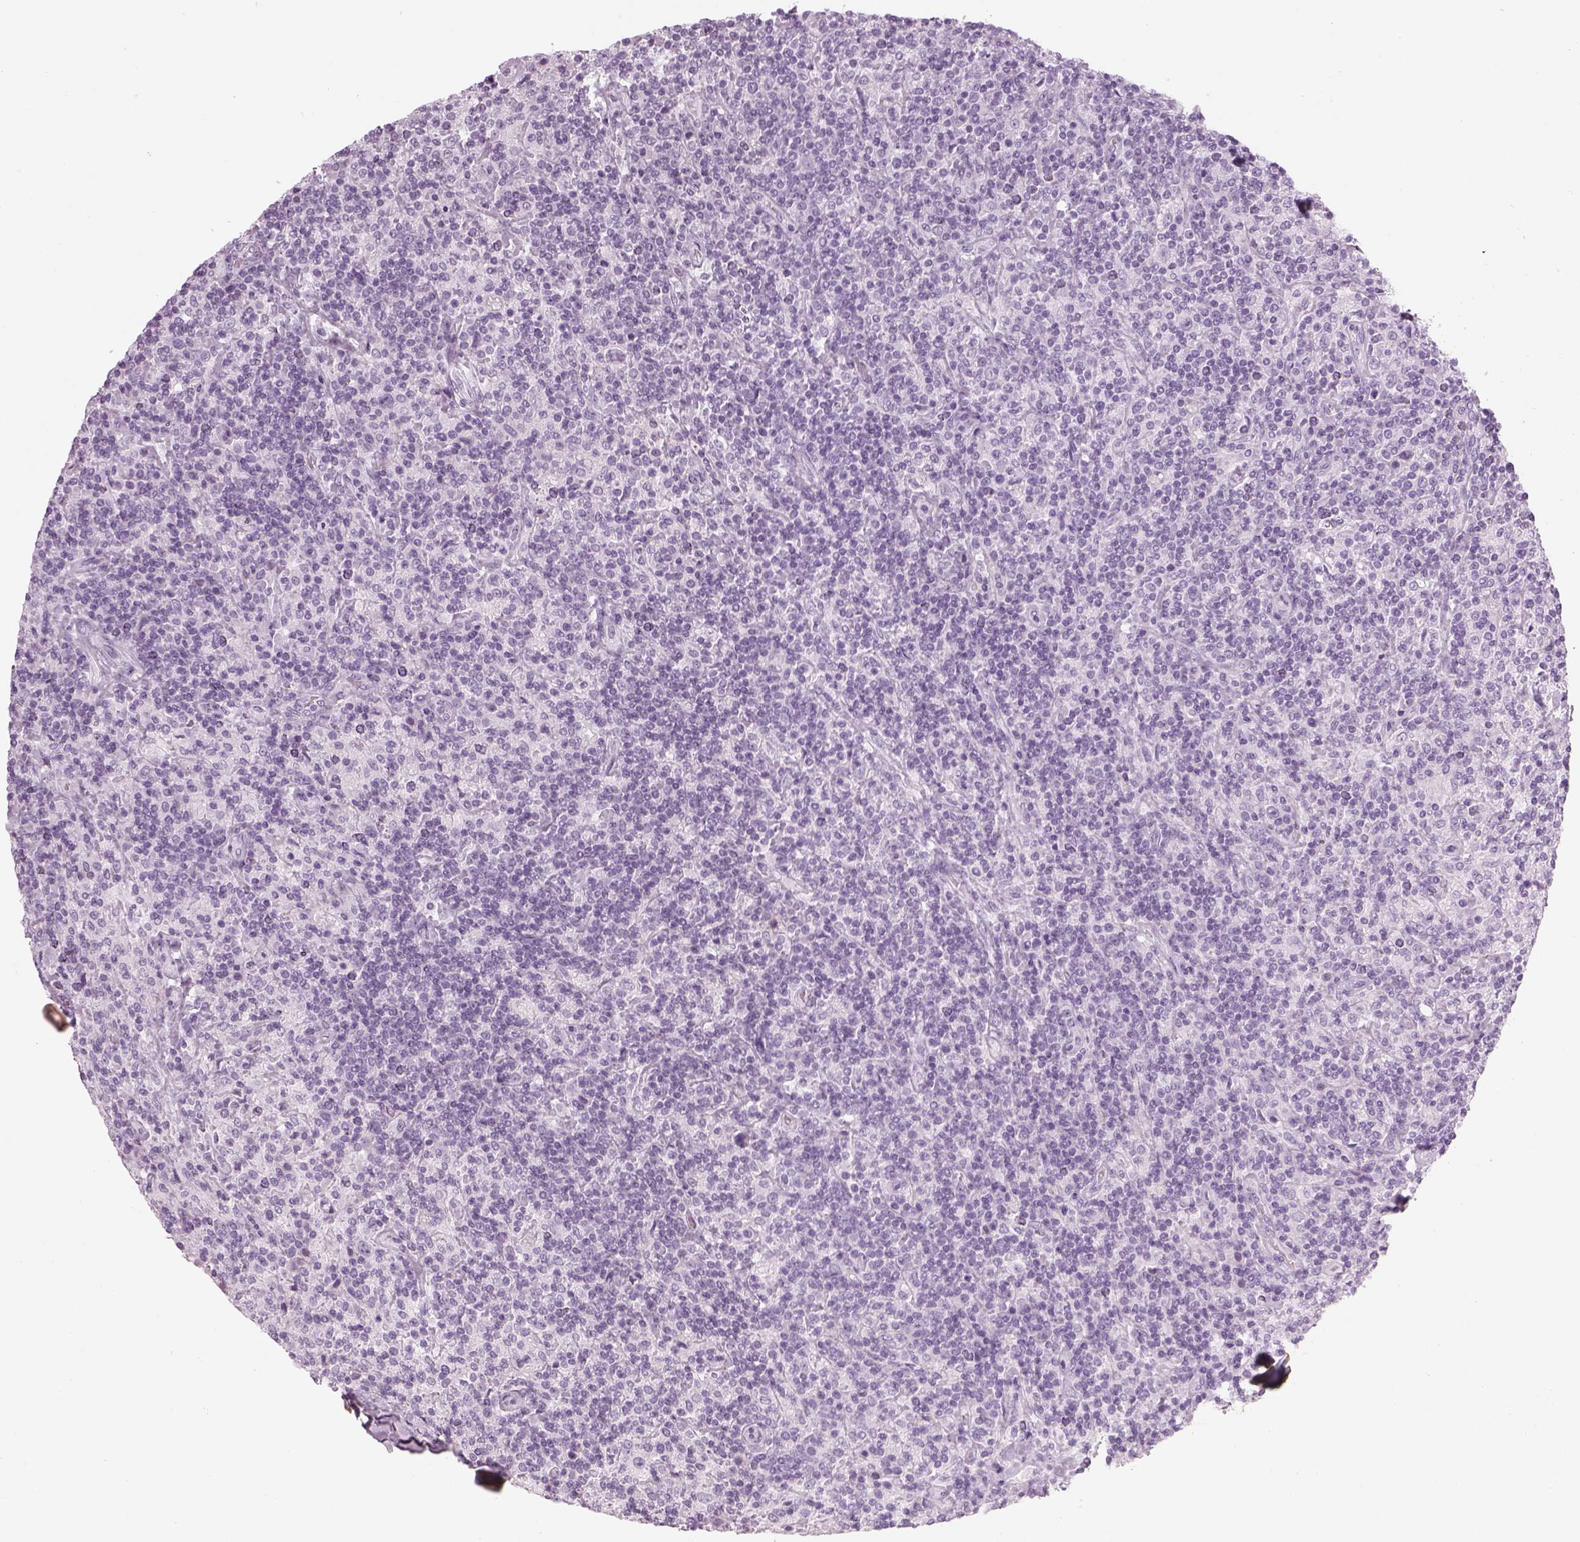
{"staining": {"intensity": "negative", "quantity": "none", "location": "none"}, "tissue": "lymphoma", "cell_type": "Tumor cells", "image_type": "cancer", "snomed": [{"axis": "morphology", "description": "Hodgkin's disease, NOS"}, {"axis": "topography", "description": "Lymph node"}], "caption": "This is an immunohistochemistry micrograph of Hodgkin's disease. There is no expression in tumor cells.", "gene": "SAG", "patient": {"sex": "male", "age": 70}}